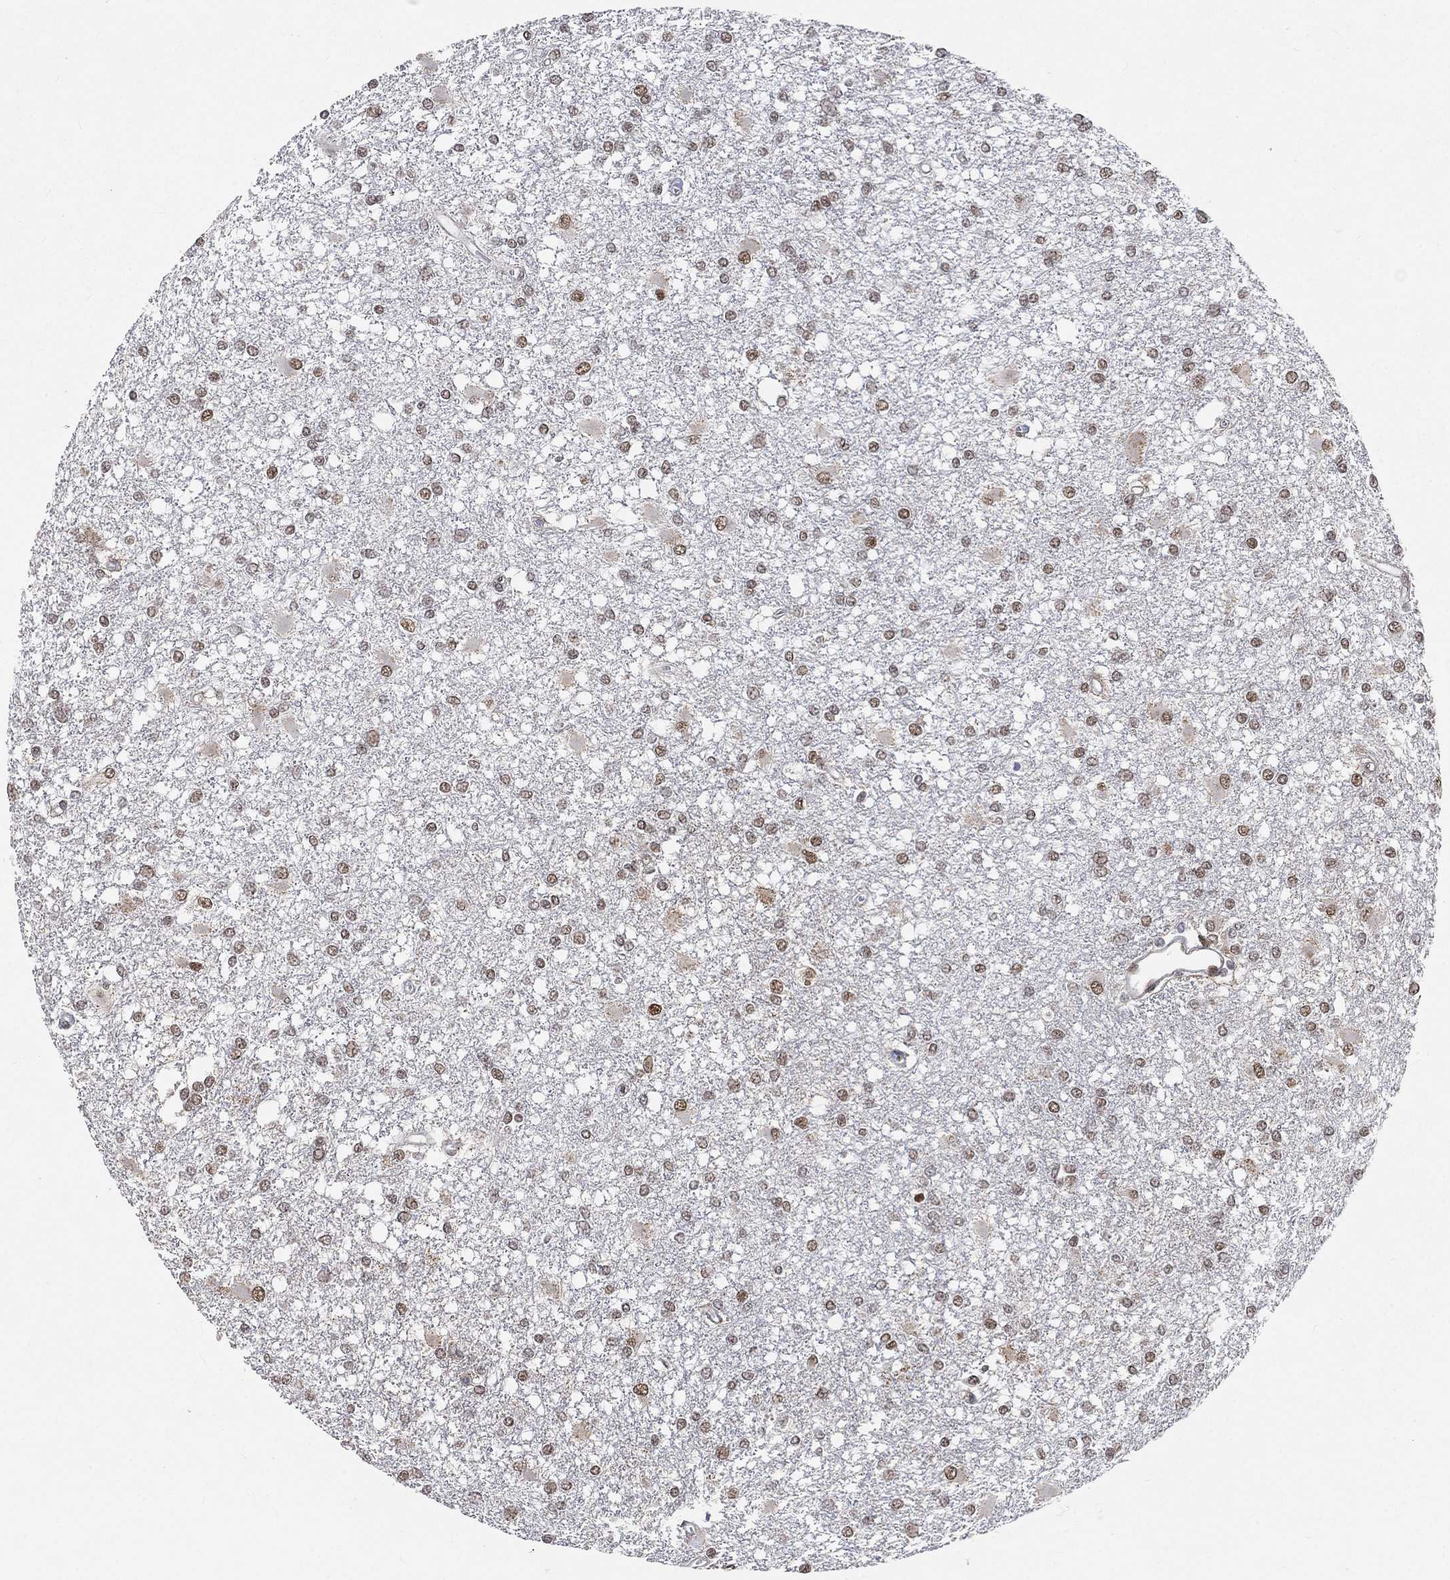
{"staining": {"intensity": "weak", "quantity": "25%-75%", "location": "nuclear"}, "tissue": "glioma", "cell_type": "Tumor cells", "image_type": "cancer", "snomed": [{"axis": "morphology", "description": "Glioma, malignant, High grade"}, {"axis": "topography", "description": "Cerebral cortex"}], "caption": "Human malignant glioma (high-grade) stained for a protein (brown) displays weak nuclear positive positivity in approximately 25%-75% of tumor cells.", "gene": "YLPM1", "patient": {"sex": "male", "age": 79}}